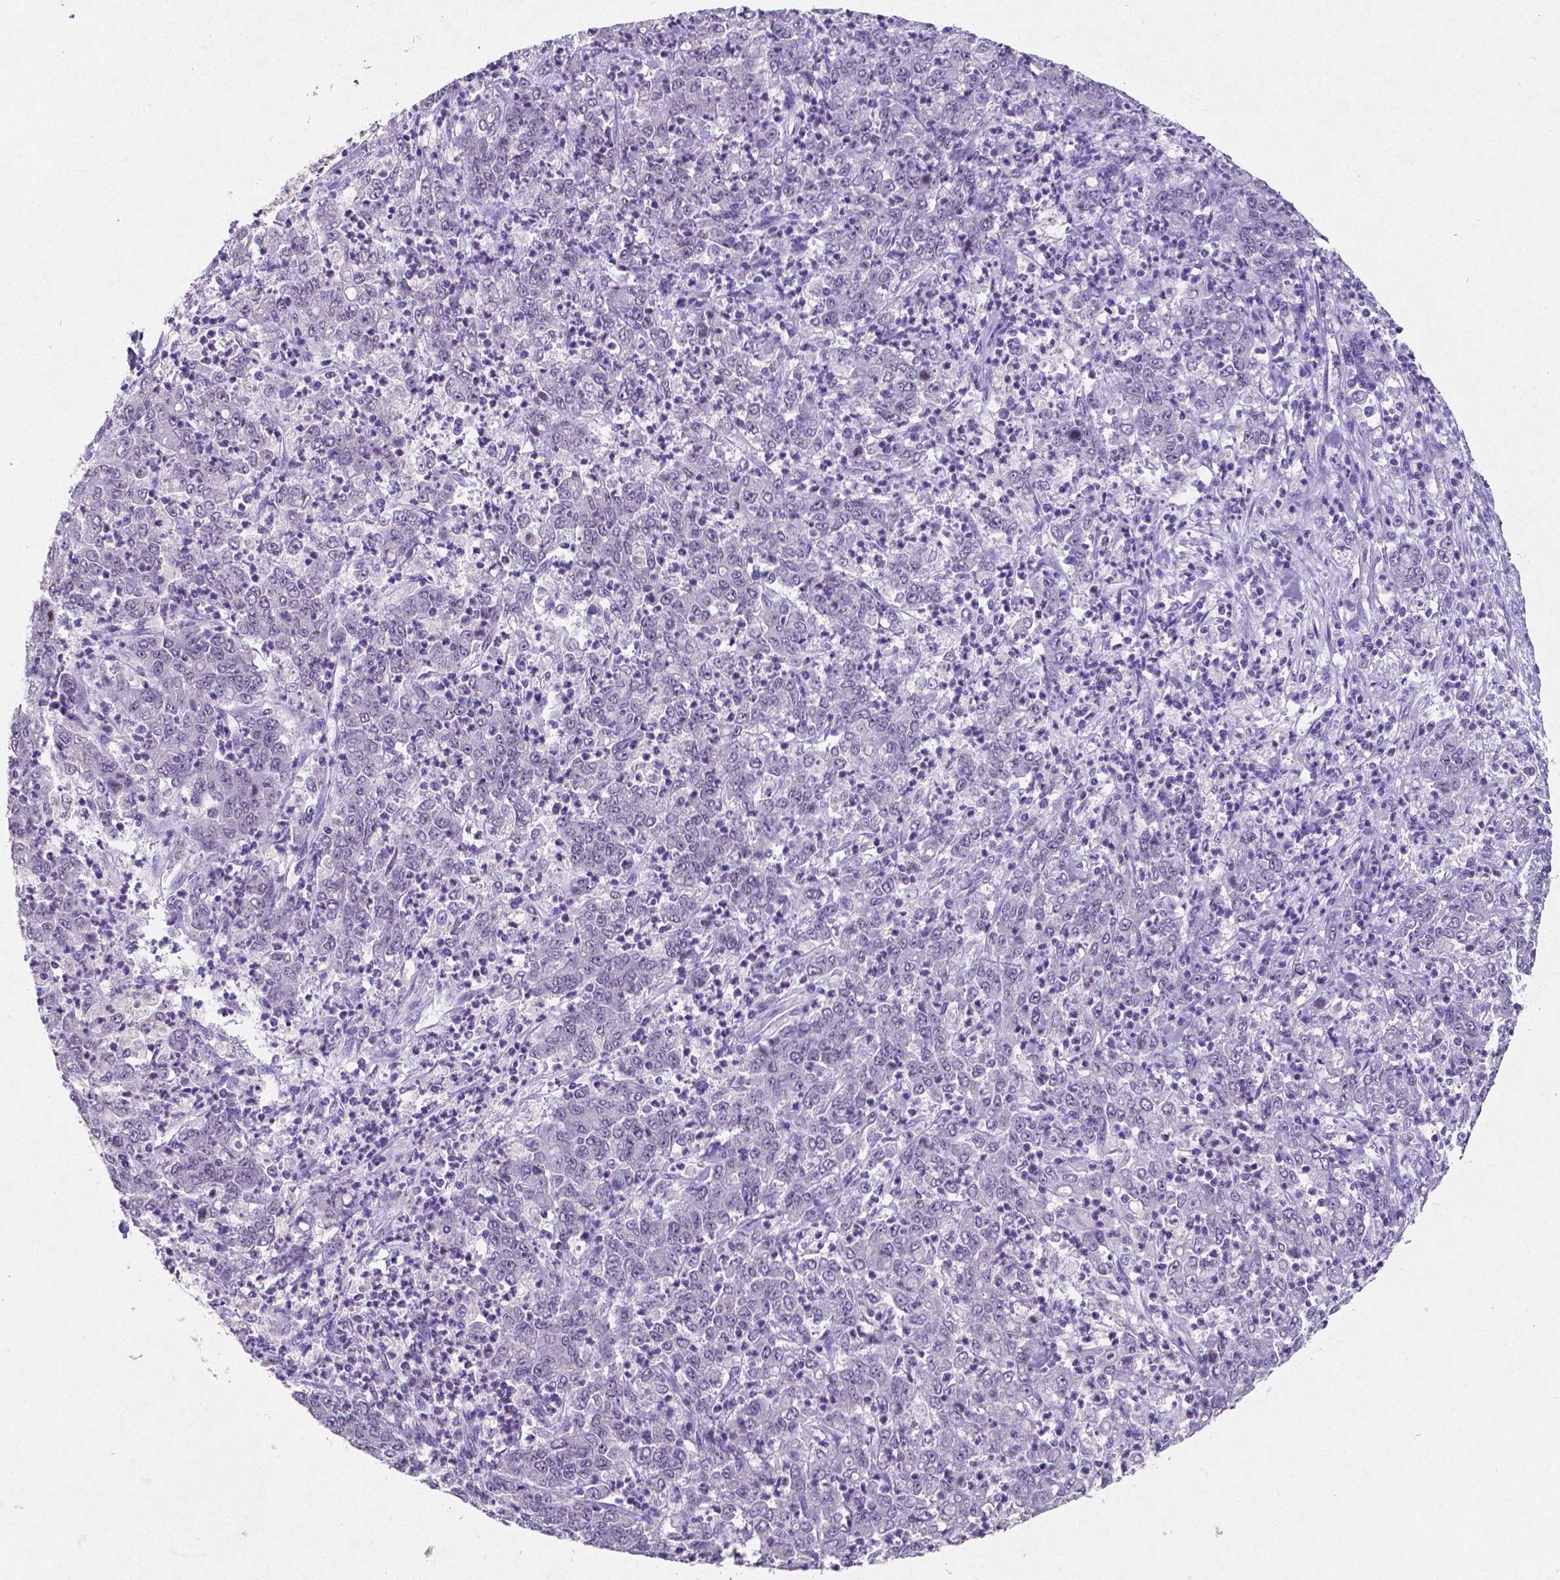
{"staining": {"intensity": "negative", "quantity": "none", "location": "none"}, "tissue": "stomach cancer", "cell_type": "Tumor cells", "image_type": "cancer", "snomed": [{"axis": "morphology", "description": "Adenocarcinoma, NOS"}, {"axis": "topography", "description": "Stomach, lower"}], "caption": "This is an immunohistochemistry (IHC) micrograph of human stomach cancer (adenocarcinoma). There is no staining in tumor cells.", "gene": "SATB2", "patient": {"sex": "female", "age": 71}}